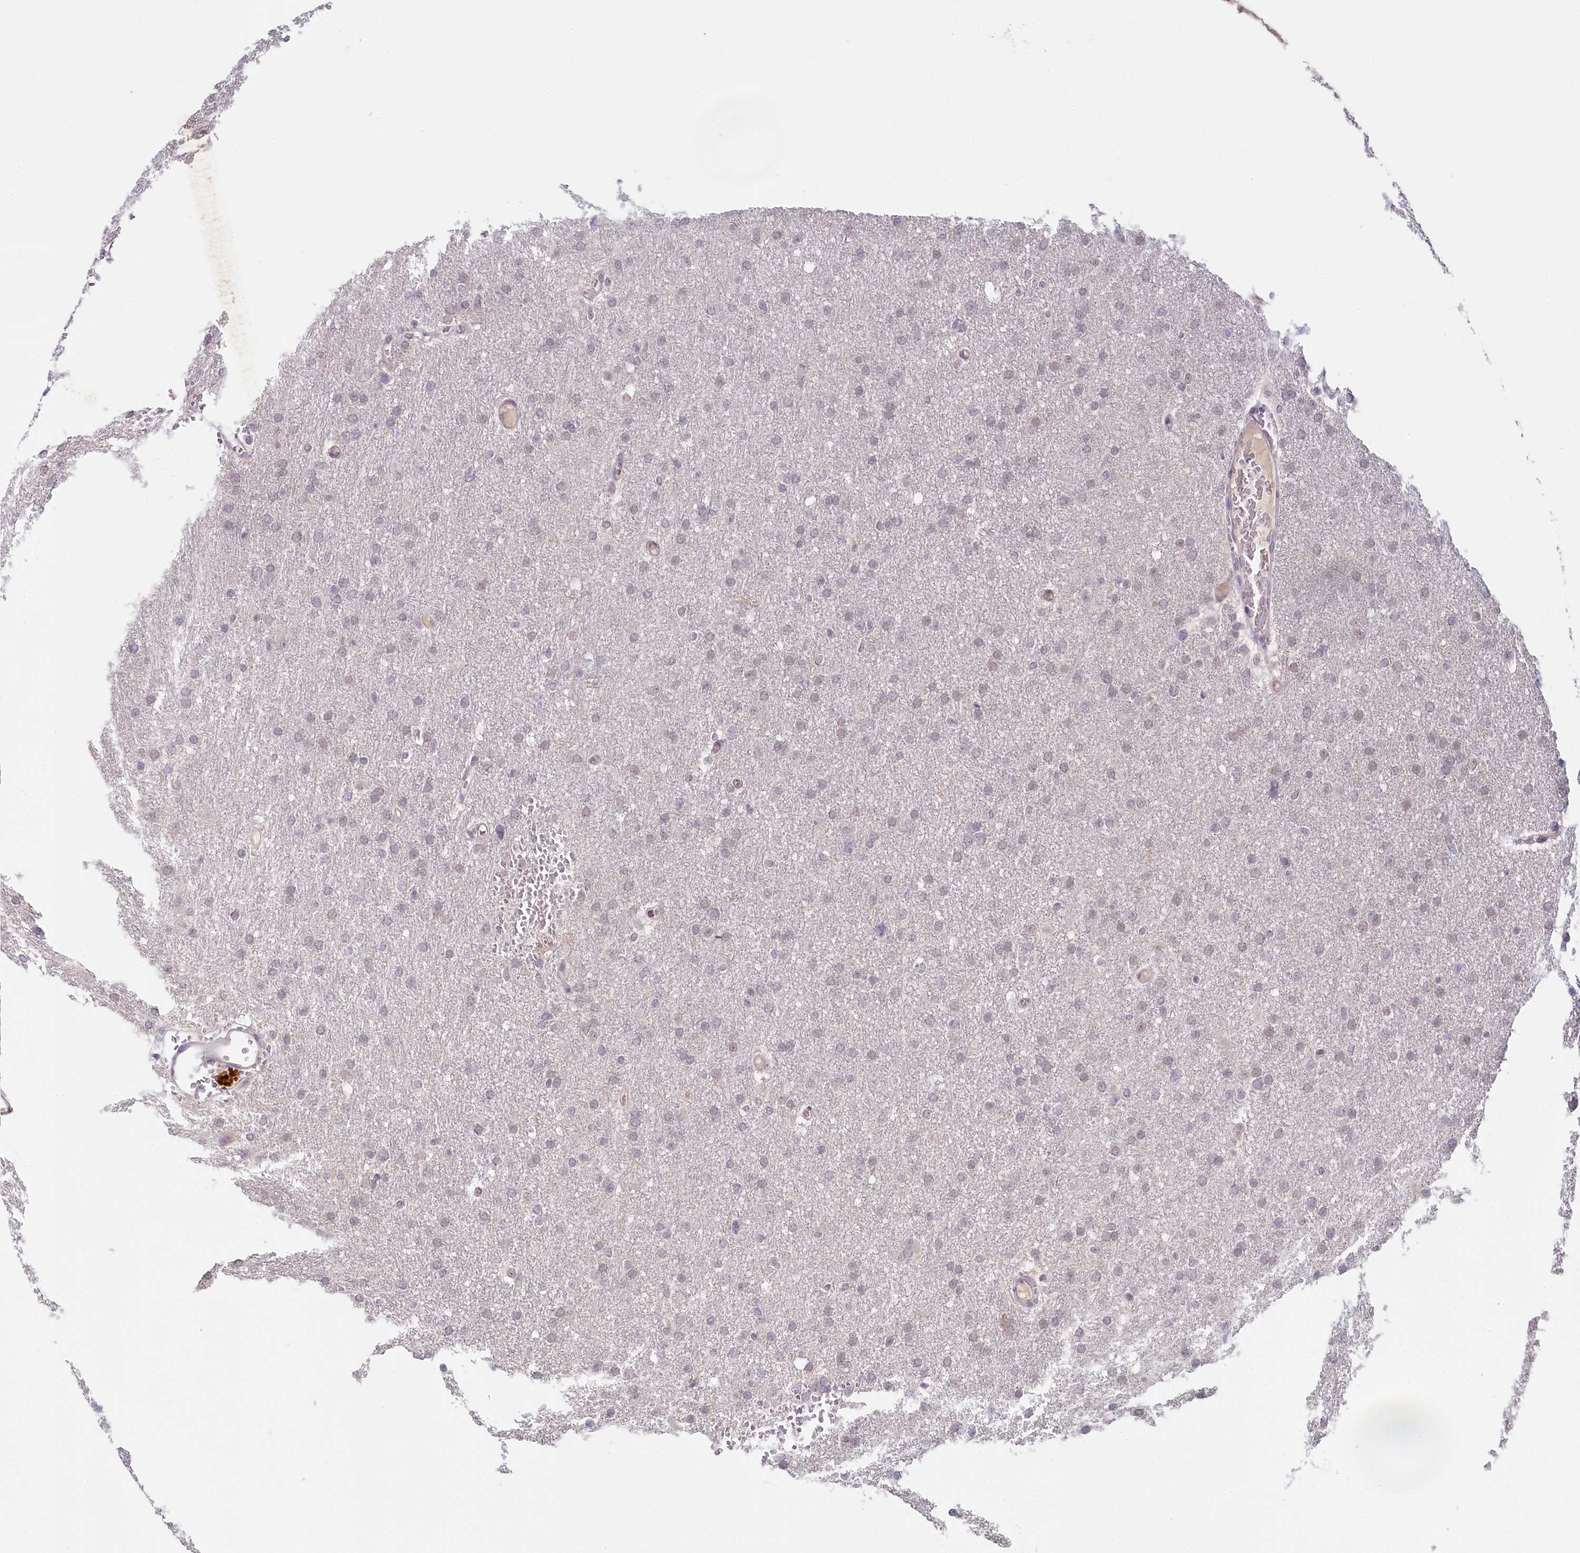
{"staining": {"intensity": "weak", "quantity": "<25%", "location": "nuclear"}, "tissue": "glioma", "cell_type": "Tumor cells", "image_type": "cancer", "snomed": [{"axis": "morphology", "description": "Glioma, malignant, High grade"}, {"axis": "topography", "description": "Cerebral cortex"}], "caption": "DAB immunohistochemical staining of malignant glioma (high-grade) reveals no significant staining in tumor cells.", "gene": "AMTN", "patient": {"sex": "female", "age": 36}}